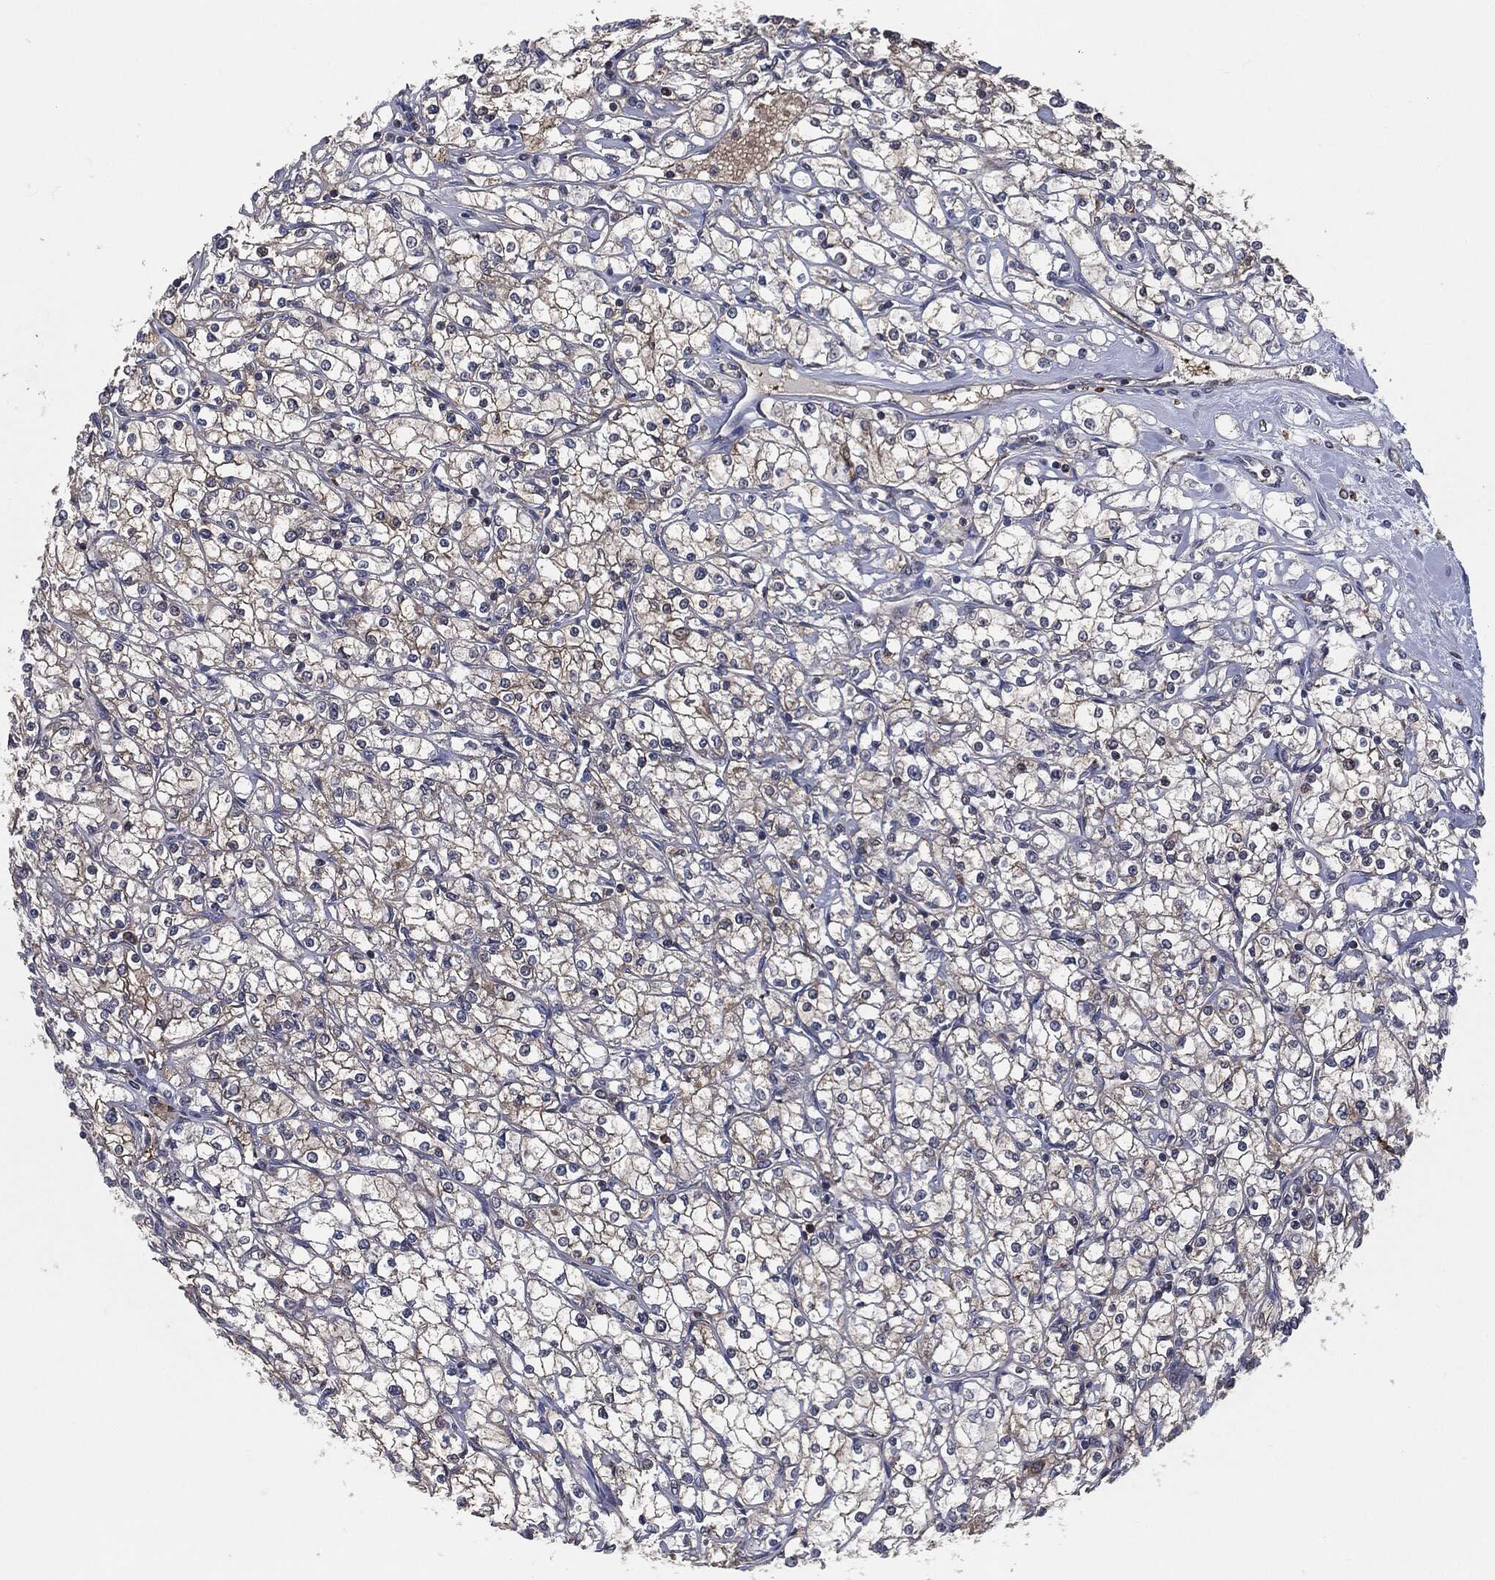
{"staining": {"intensity": "moderate", "quantity": "<25%", "location": "cytoplasmic/membranous"}, "tissue": "renal cancer", "cell_type": "Tumor cells", "image_type": "cancer", "snomed": [{"axis": "morphology", "description": "Adenocarcinoma, NOS"}, {"axis": "topography", "description": "Kidney"}], "caption": "Tumor cells reveal low levels of moderate cytoplasmic/membranous staining in approximately <25% of cells in renal cancer.", "gene": "PRDX4", "patient": {"sex": "male", "age": 67}}